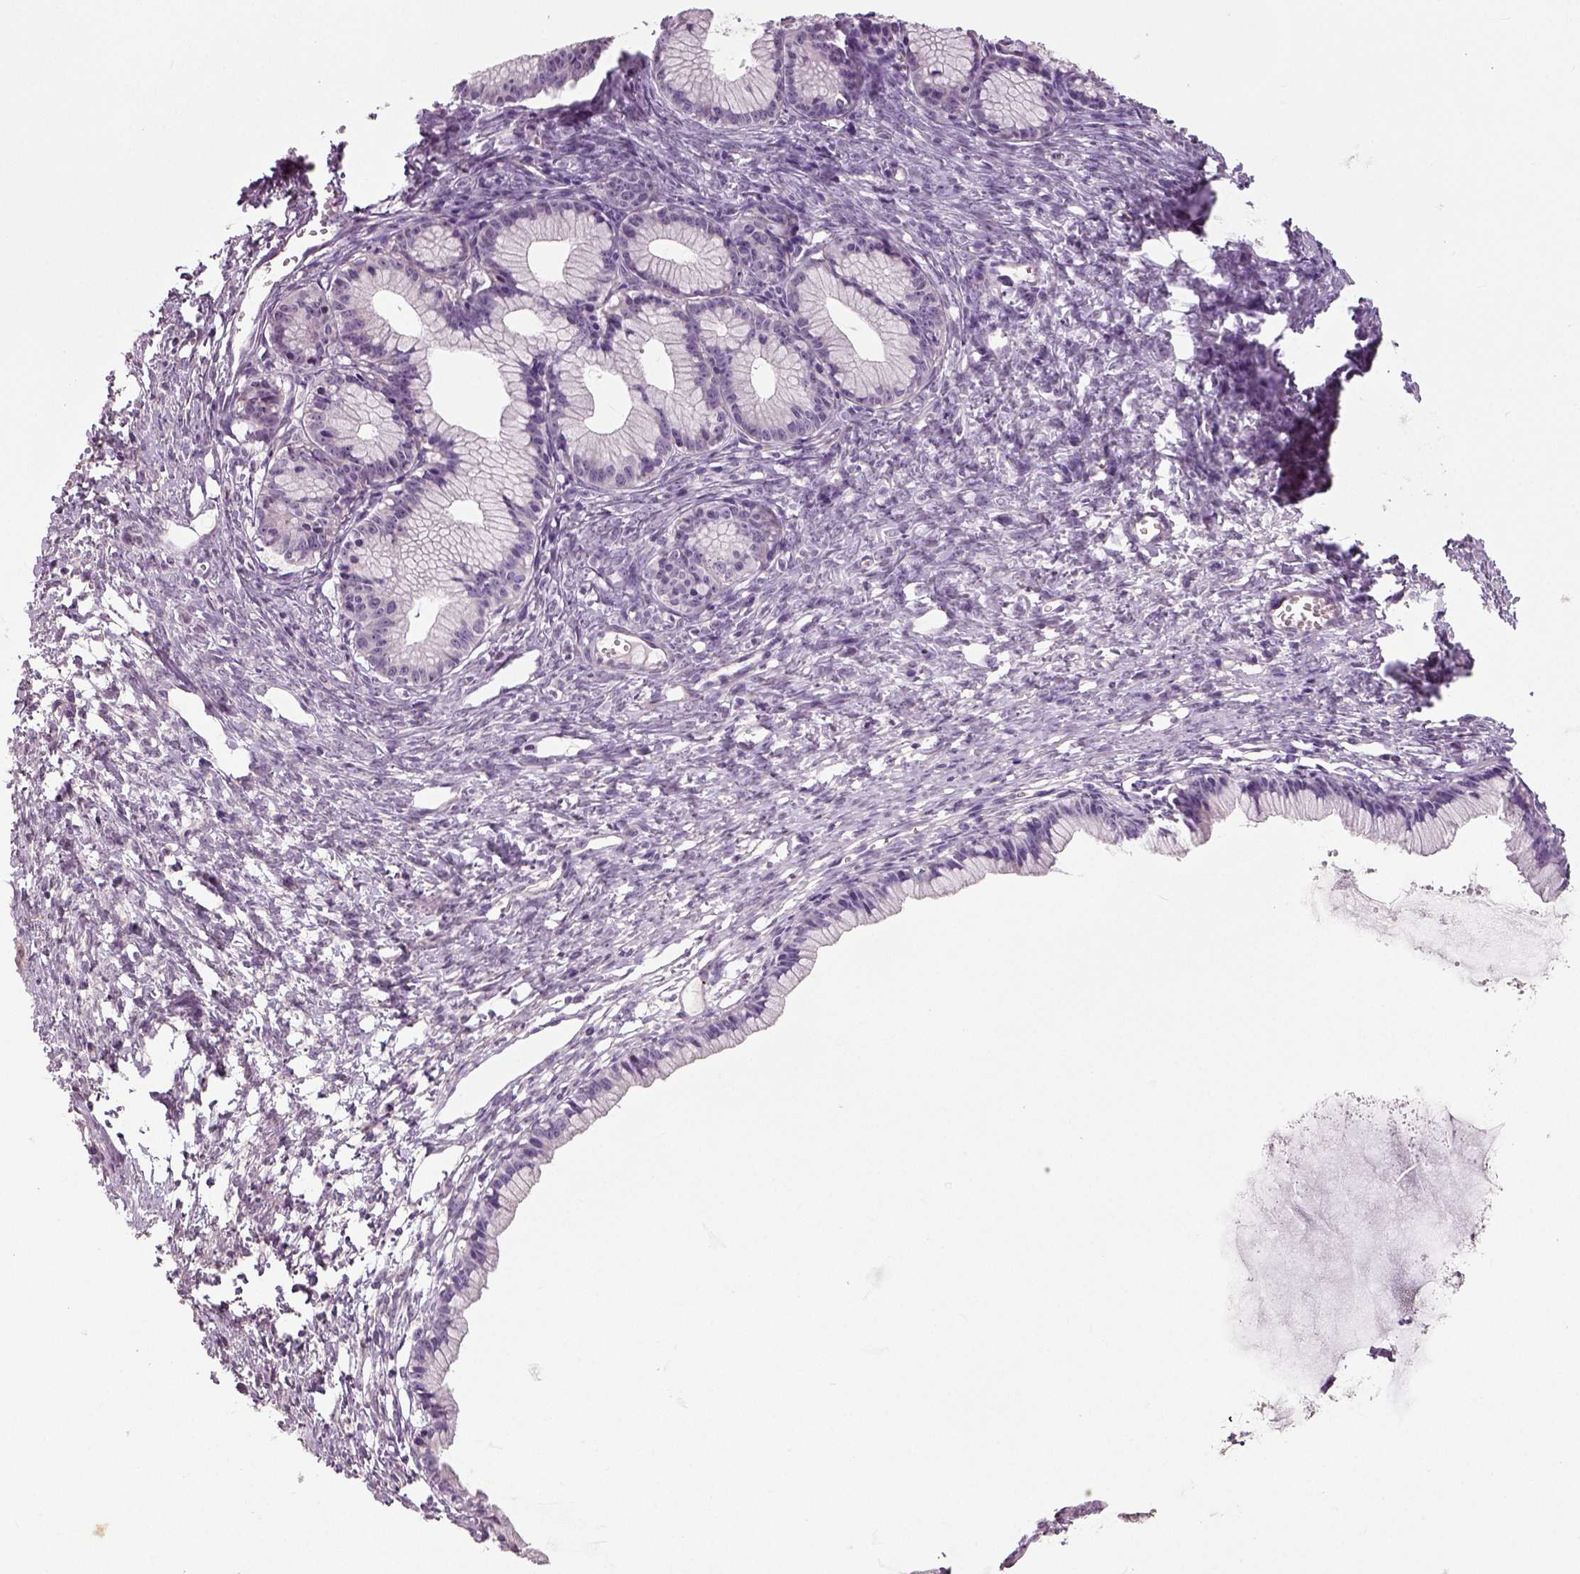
{"staining": {"intensity": "negative", "quantity": "none", "location": "none"}, "tissue": "ovarian cancer", "cell_type": "Tumor cells", "image_type": "cancer", "snomed": [{"axis": "morphology", "description": "Cystadenocarcinoma, mucinous, NOS"}, {"axis": "topography", "description": "Ovary"}], "caption": "This is an immunohistochemistry photomicrograph of ovarian mucinous cystadenocarcinoma. There is no positivity in tumor cells.", "gene": "NECAB1", "patient": {"sex": "female", "age": 41}}